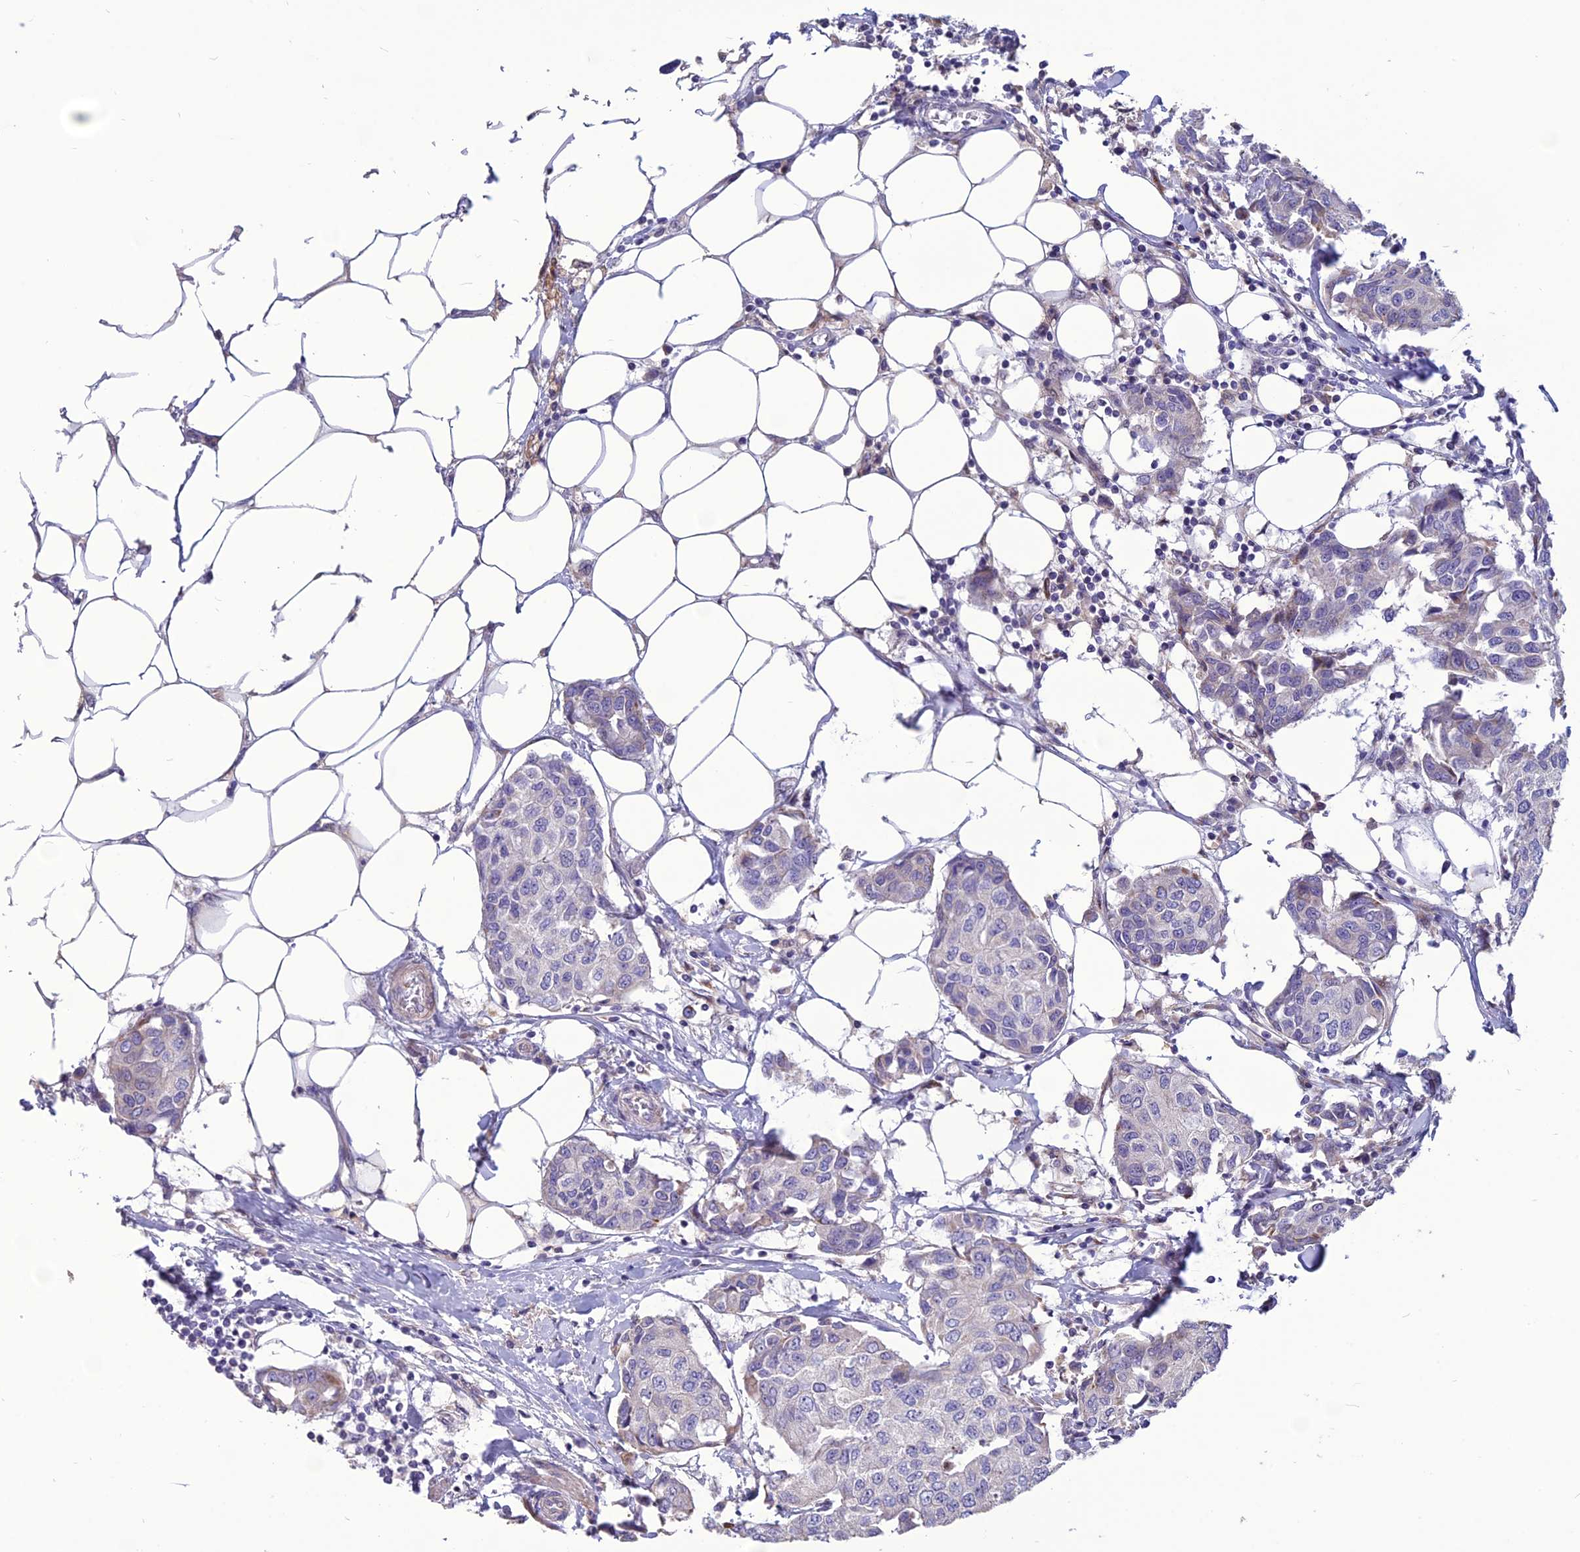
{"staining": {"intensity": "negative", "quantity": "none", "location": "none"}, "tissue": "breast cancer", "cell_type": "Tumor cells", "image_type": "cancer", "snomed": [{"axis": "morphology", "description": "Duct carcinoma"}, {"axis": "topography", "description": "Breast"}], "caption": "Immunohistochemistry (IHC) image of breast cancer stained for a protein (brown), which reveals no positivity in tumor cells. The staining is performed using DAB brown chromogen with nuclei counter-stained in using hematoxylin.", "gene": "SPG21", "patient": {"sex": "female", "age": 80}}